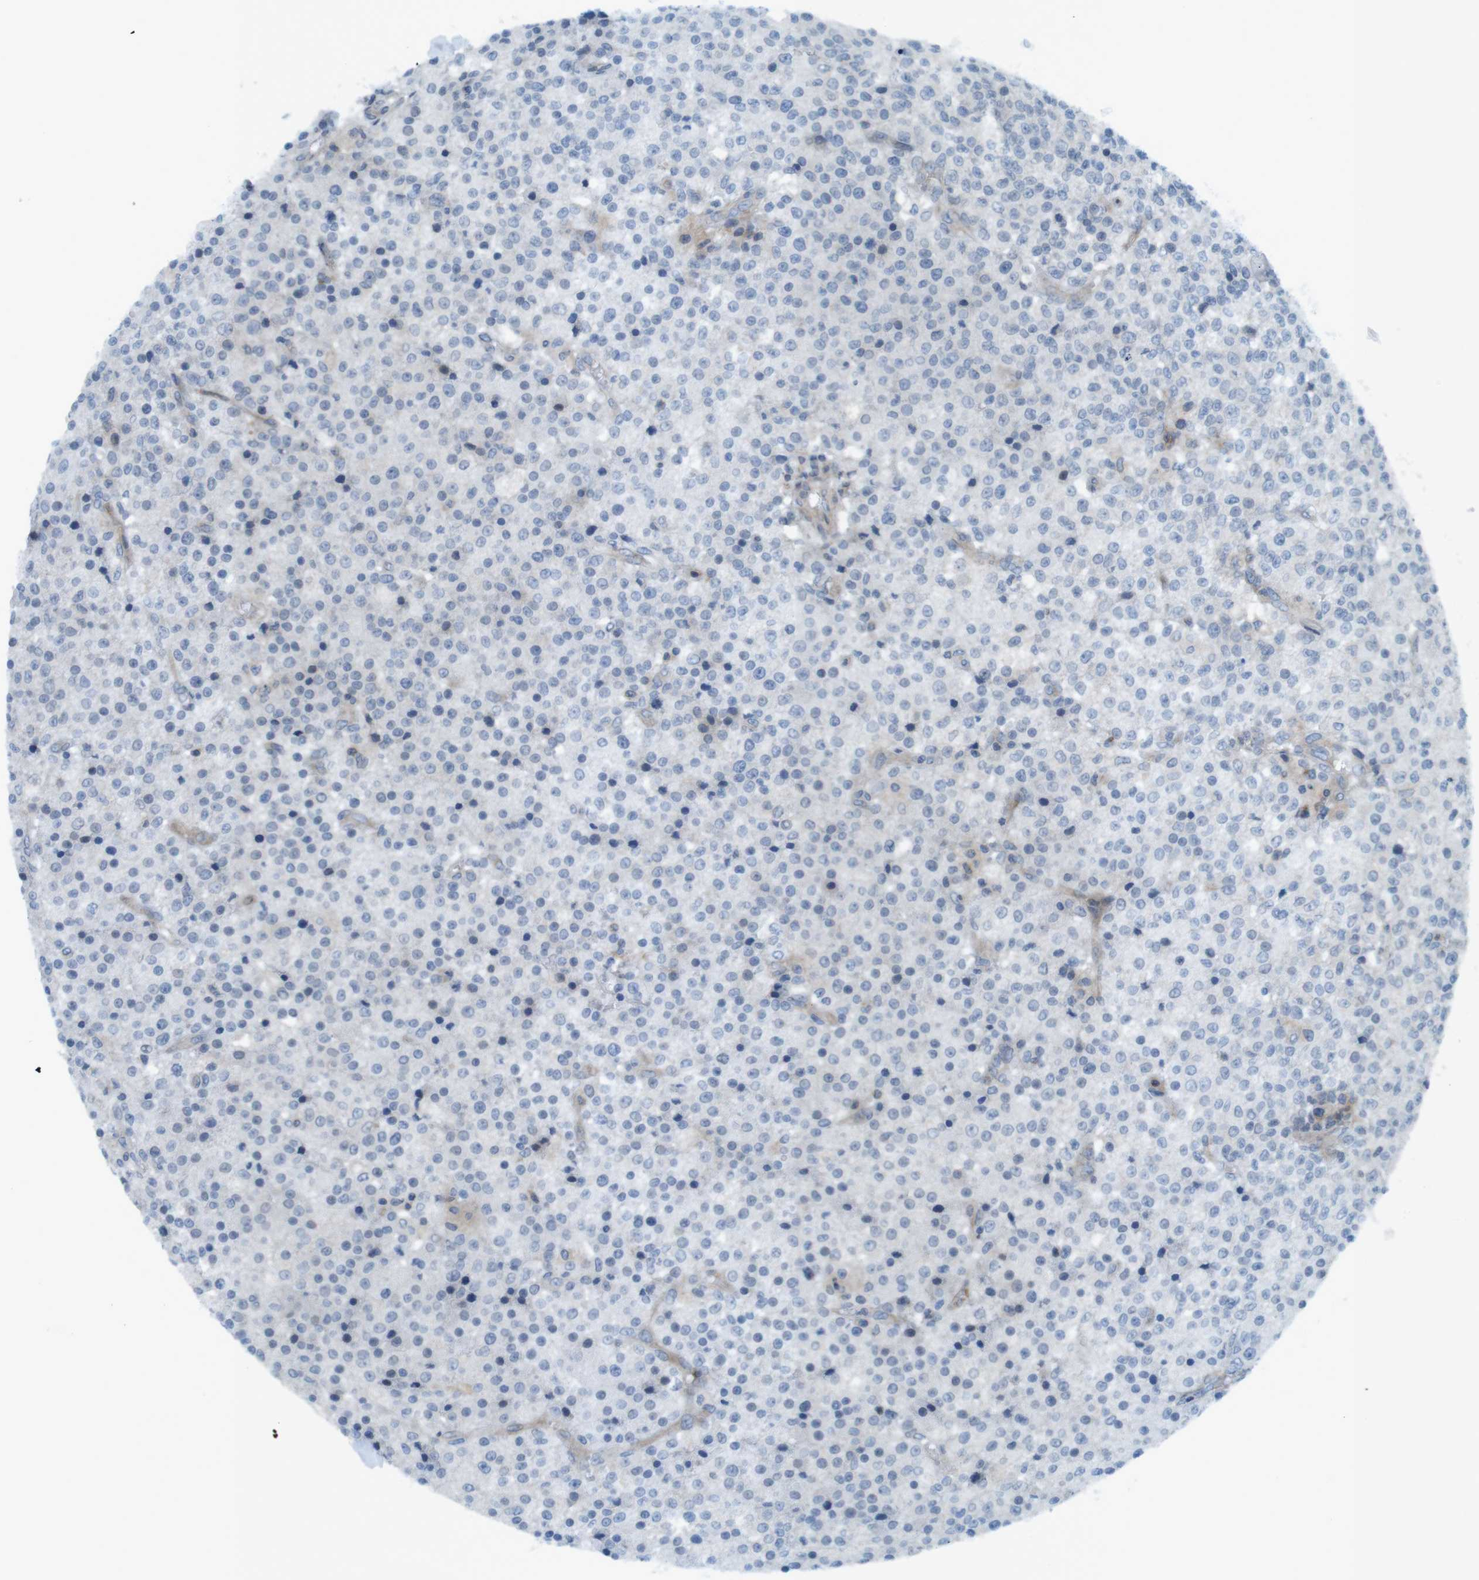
{"staining": {"intensity": "negative", "quantity": "none", "location": "none"}, "tissue": "testis cancer", "cell_type": "Tumor cells", "image_type": "cancer", "snomed": [{"axis": "morphology", "description": "Seminoma, NOS"}, {"axis": "topography", "description": "Testis"}], "caption": "Immunohistochemistry (IHC) histopathology image of testis cancer stained for a protein (brown), which exhibits no staining in tumor cells. (DAB immunohistochemistry (IHC) with hematoxylin counter stain).", "gene": "TYW1", "patient": {"sex": "male", "age": 59}}